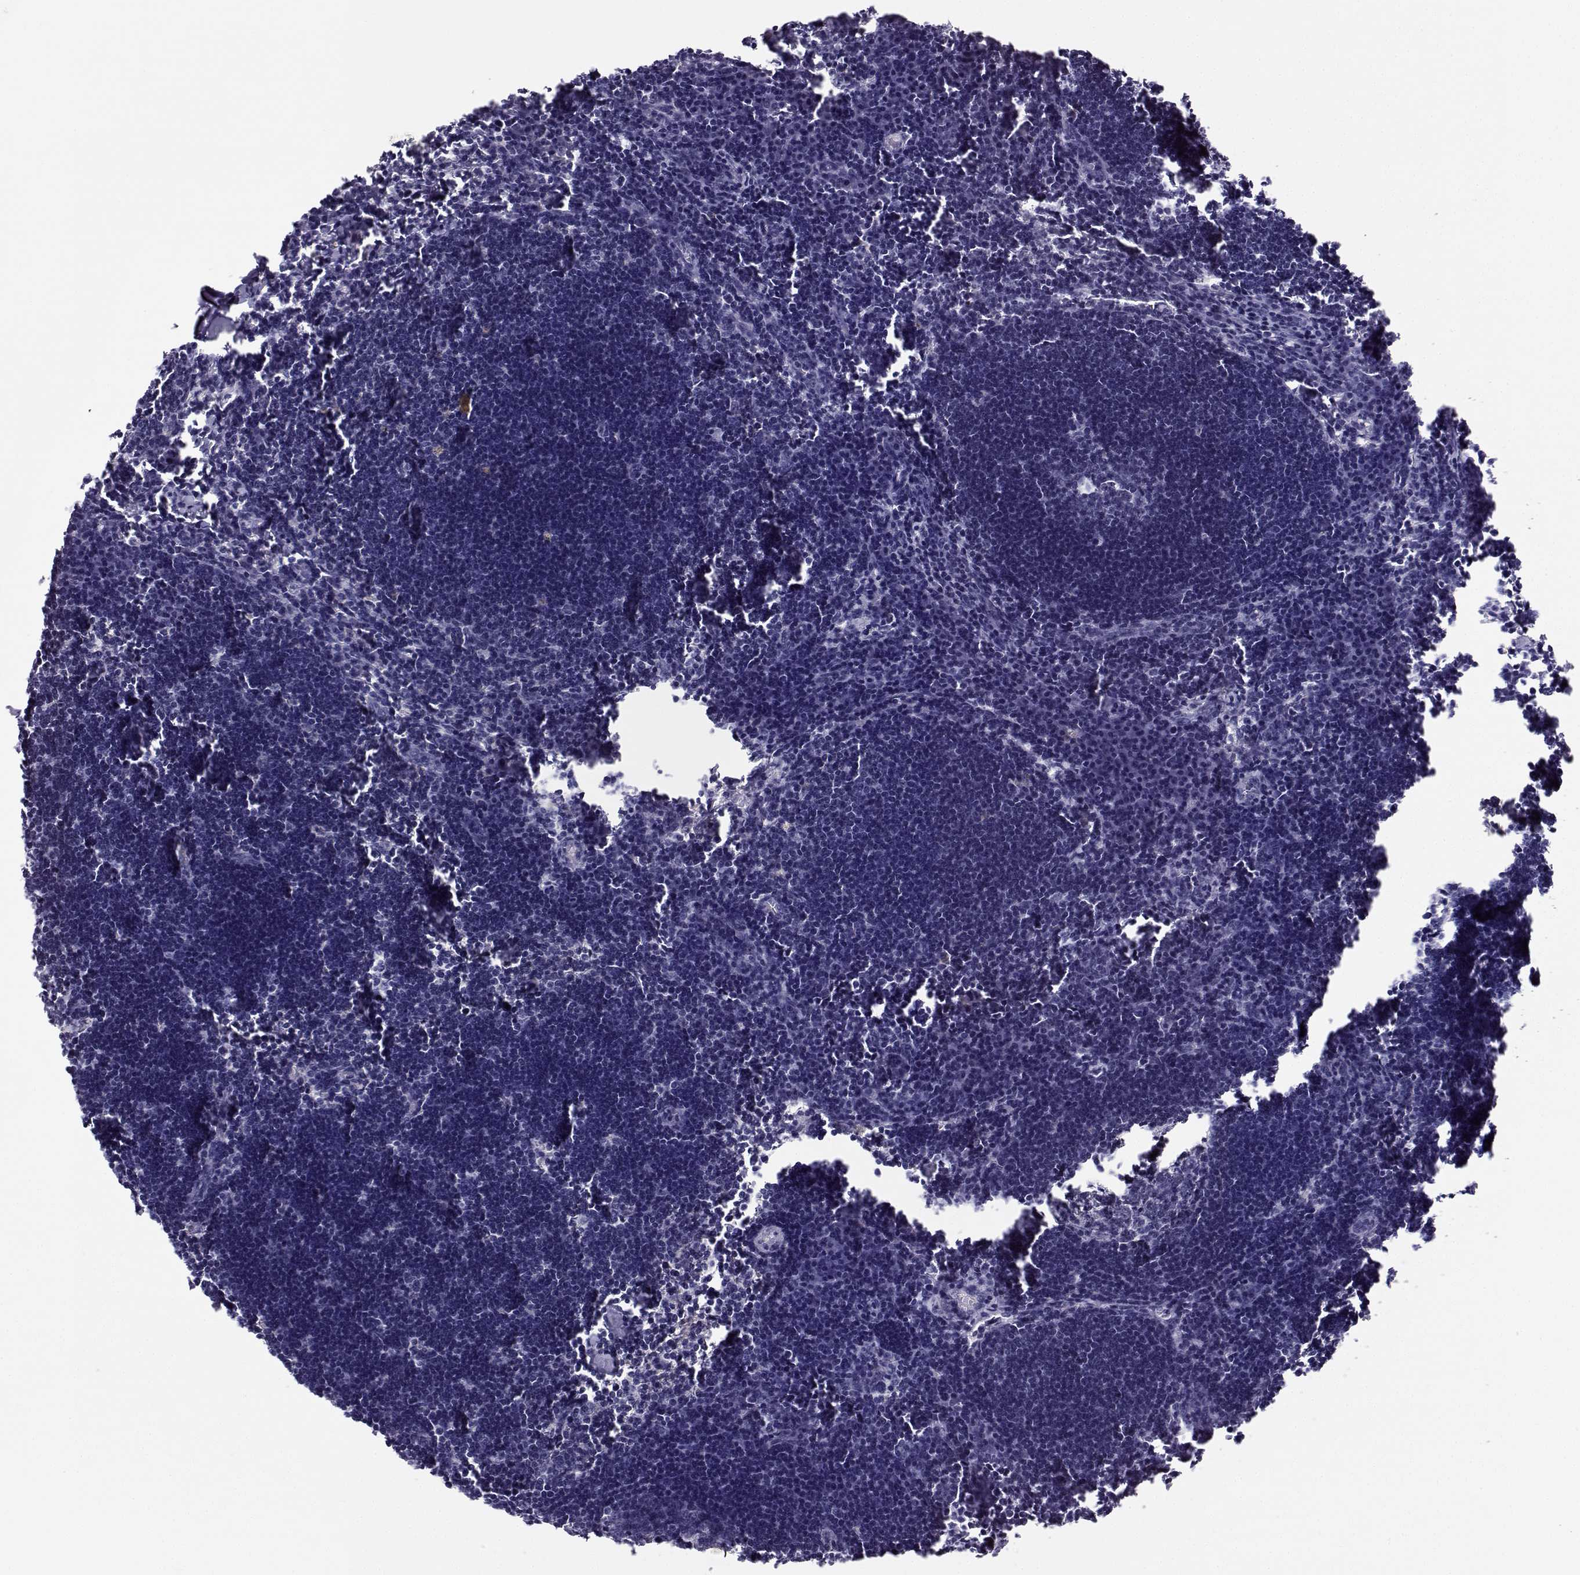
{"staining": {"intensity": "negative", "quantity": "none", "location": "none"}, "tissue": "lymph node", "cell_type": "Germinal center cells", "image_type": "normal", "snomed": [{"axis": "morphology", "description": "Normal tissue, NOS"}, {"axis": "topography", "description": "Lymph node"}], "caption": "Immunohistochemical staining of benign lymph node shows no significant expression in germinal center cells. (Brightfield microscopy of DAB (3,3'-diaminobenzidine) immunohistochemistry (IHC) at high magnification).", "gene": "MROH7", "patient": {"sex": "male", "age": 55}}